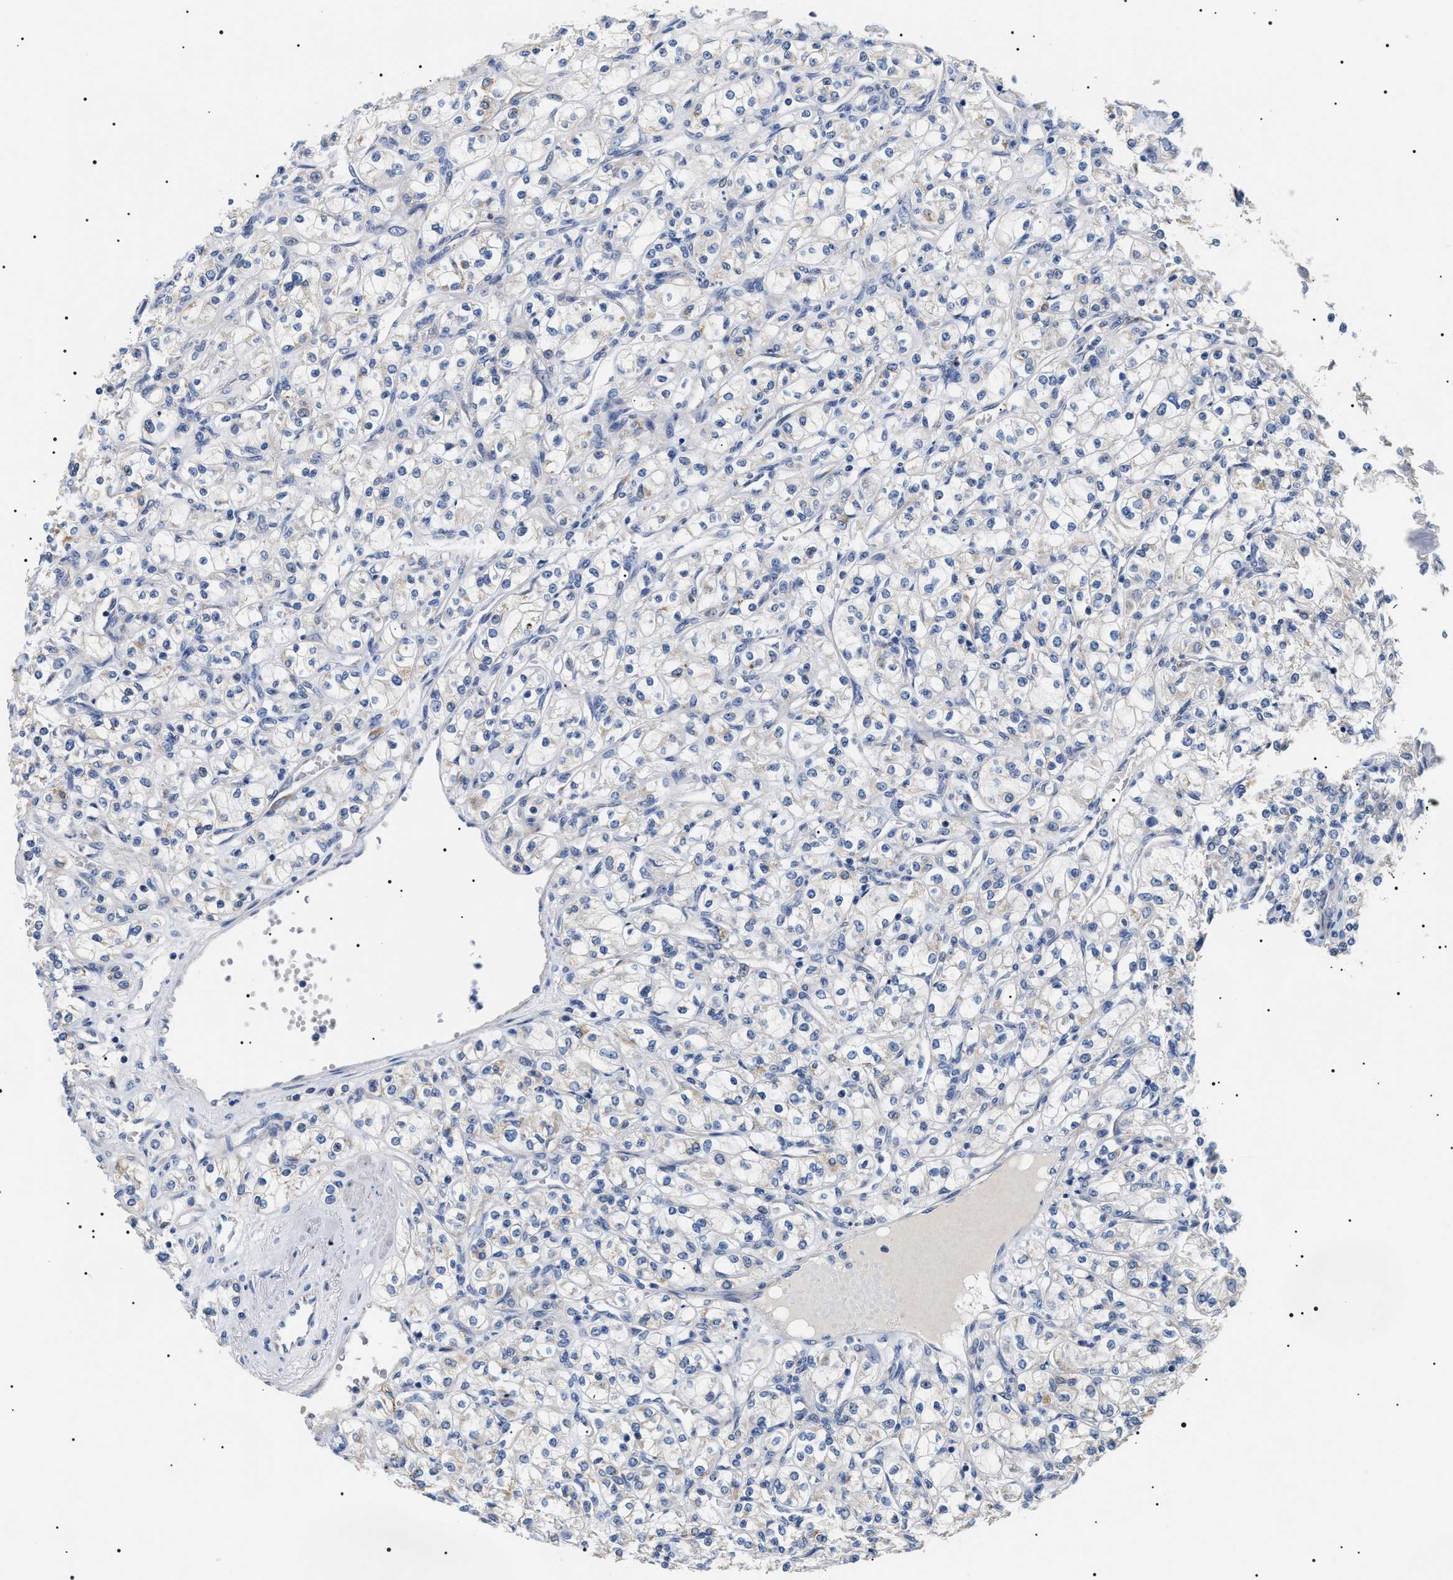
{"staining": {"intensity": "negative", "quantity": "none", "location": "none"}, "tissue": "renal cancer", "cell_type": "Tumor cells", "image_type": "cancer", "snomed": [{"axis": "morphology", "description": "Adenocarcinoma, NOS"}, {"axis": "topography", "description": "Kidney"}], "caption": "Immunohistochemical staining of human renal cancer reveals no significant positivity in tumor cells.", "gene": "TMEM222", "patient": {"sex": "male", "age": 77}}